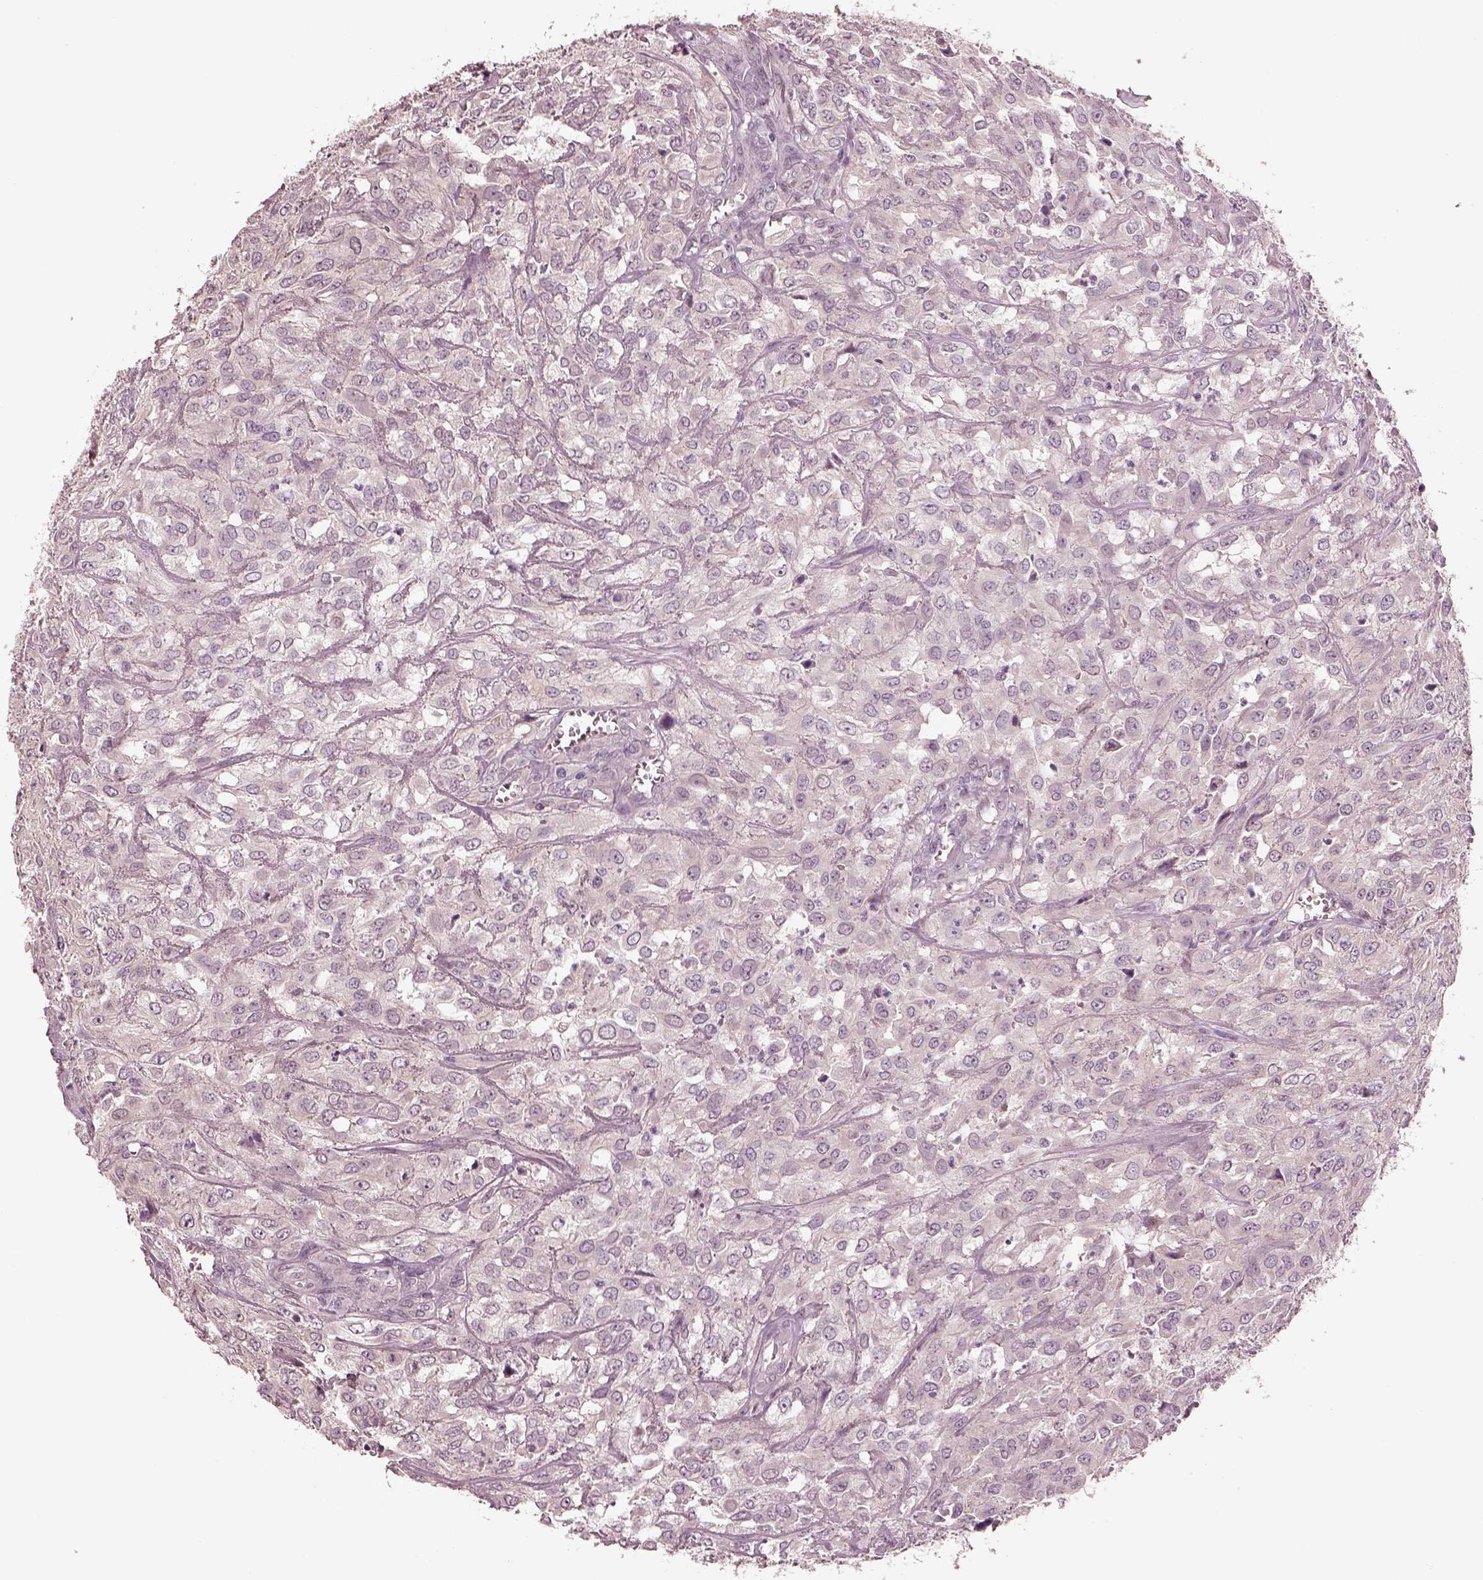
{"staining": {"intensity": "negative", "quantity": "none", "location": "none"}, "tissue": "urothelial cancer", "cell_type": "Tumor cells", "image_type": "cancer", "snomed": [{"axis": "morphology", "description": "Urothelial carcinoma, High grade"}, {"axis": "topography", "description": "Urinary bladder"}], "caption": "This is a histopathology image of IHC staining of urothelial cancer, which shows no staining in tumor cells. Nuclei are stained in blue.", "gene": "EGR4", "patient": {"sex": "male", "age": 67}}